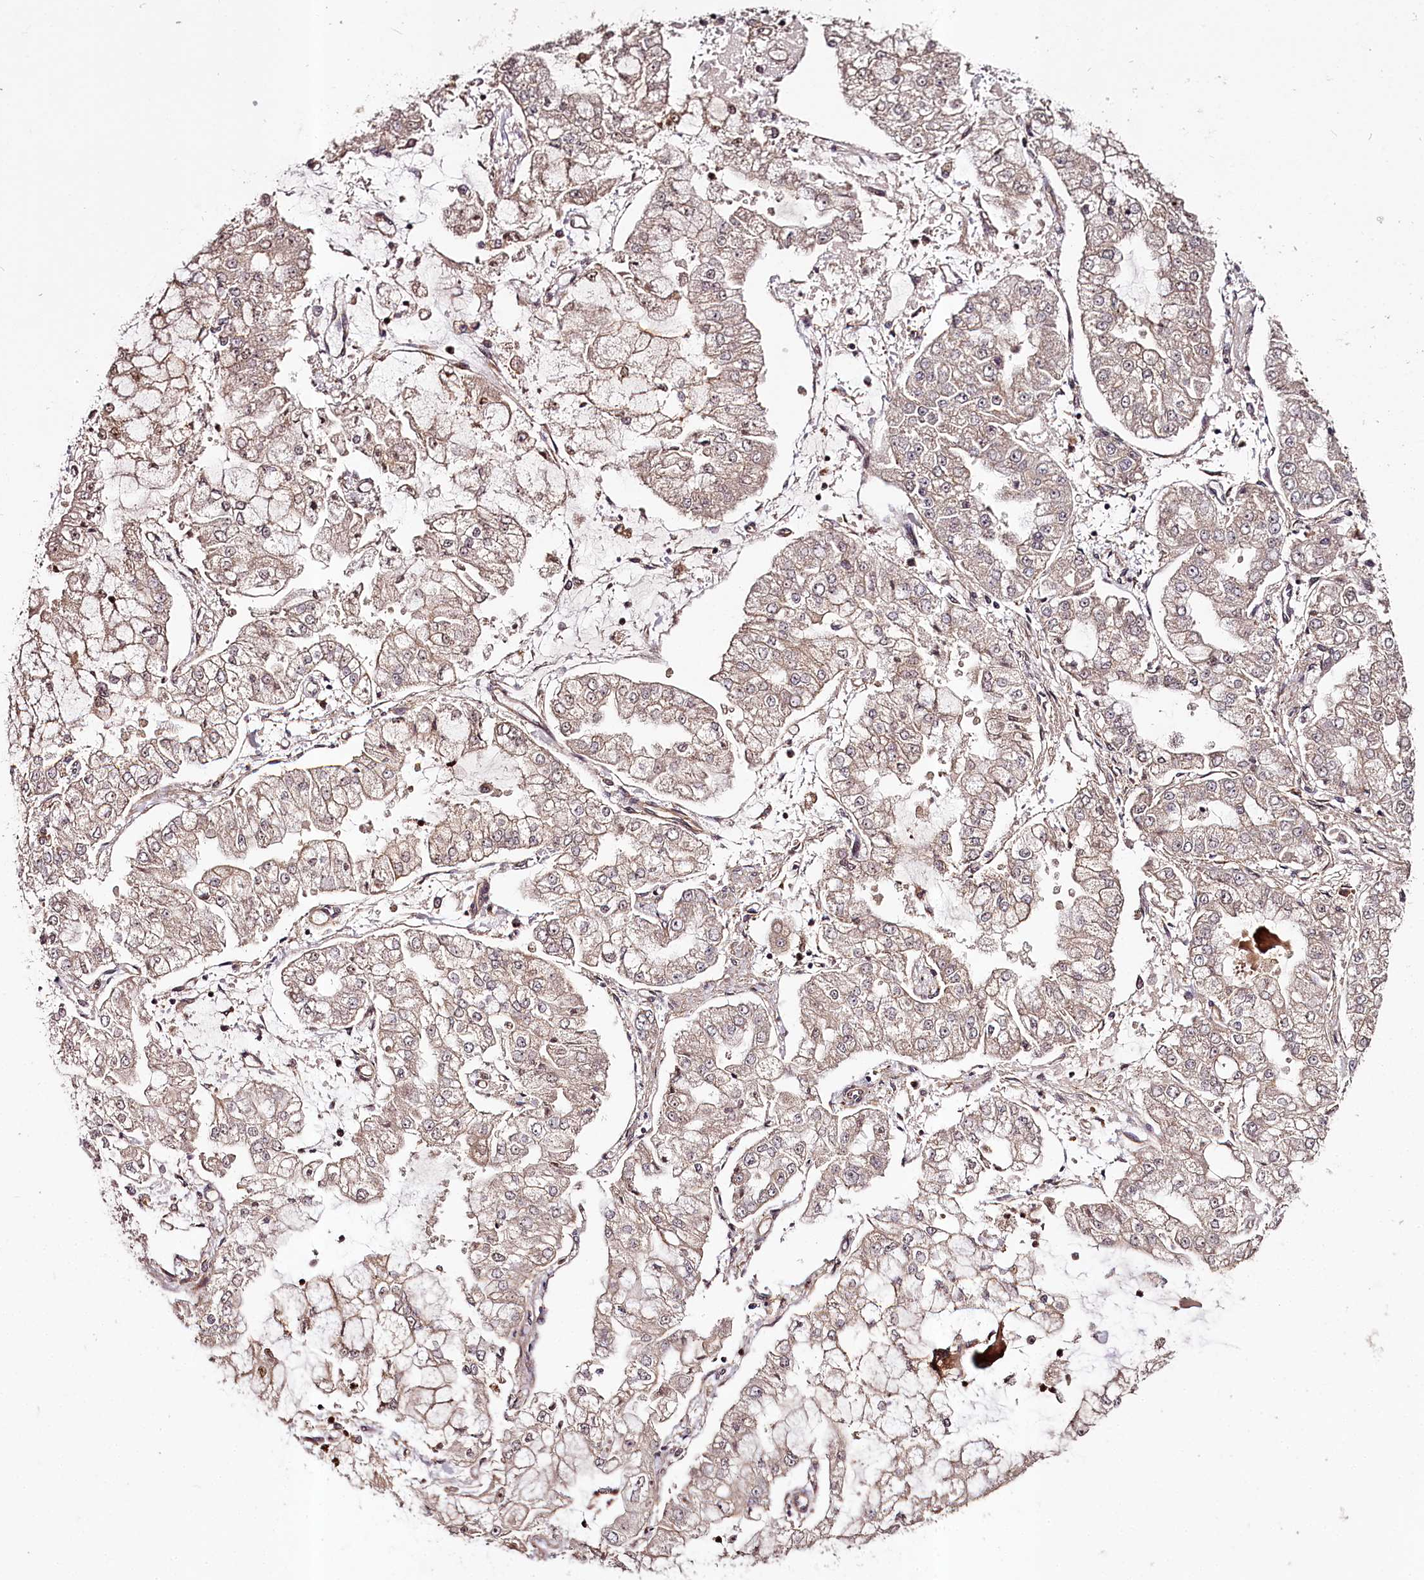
{"staining": {"intensity": "negative", "quantity": "none", "location": "none"}, "tissue": "stomach cancer", "cell_type": "Tumor cells", "image_type": "cancer", "snomed": [{"axis": "morphology", "description": "Adenocarcinoma, NOS"}, {"axis": "topography", "description": "Stomach"}], "caption": "Immunohistochemical staining of stomach cancer (adenocarcinoma) displays no significant staining in tumor cells.", "gene": "MAML3", "patient": {"sex": "male", "age": 76}}